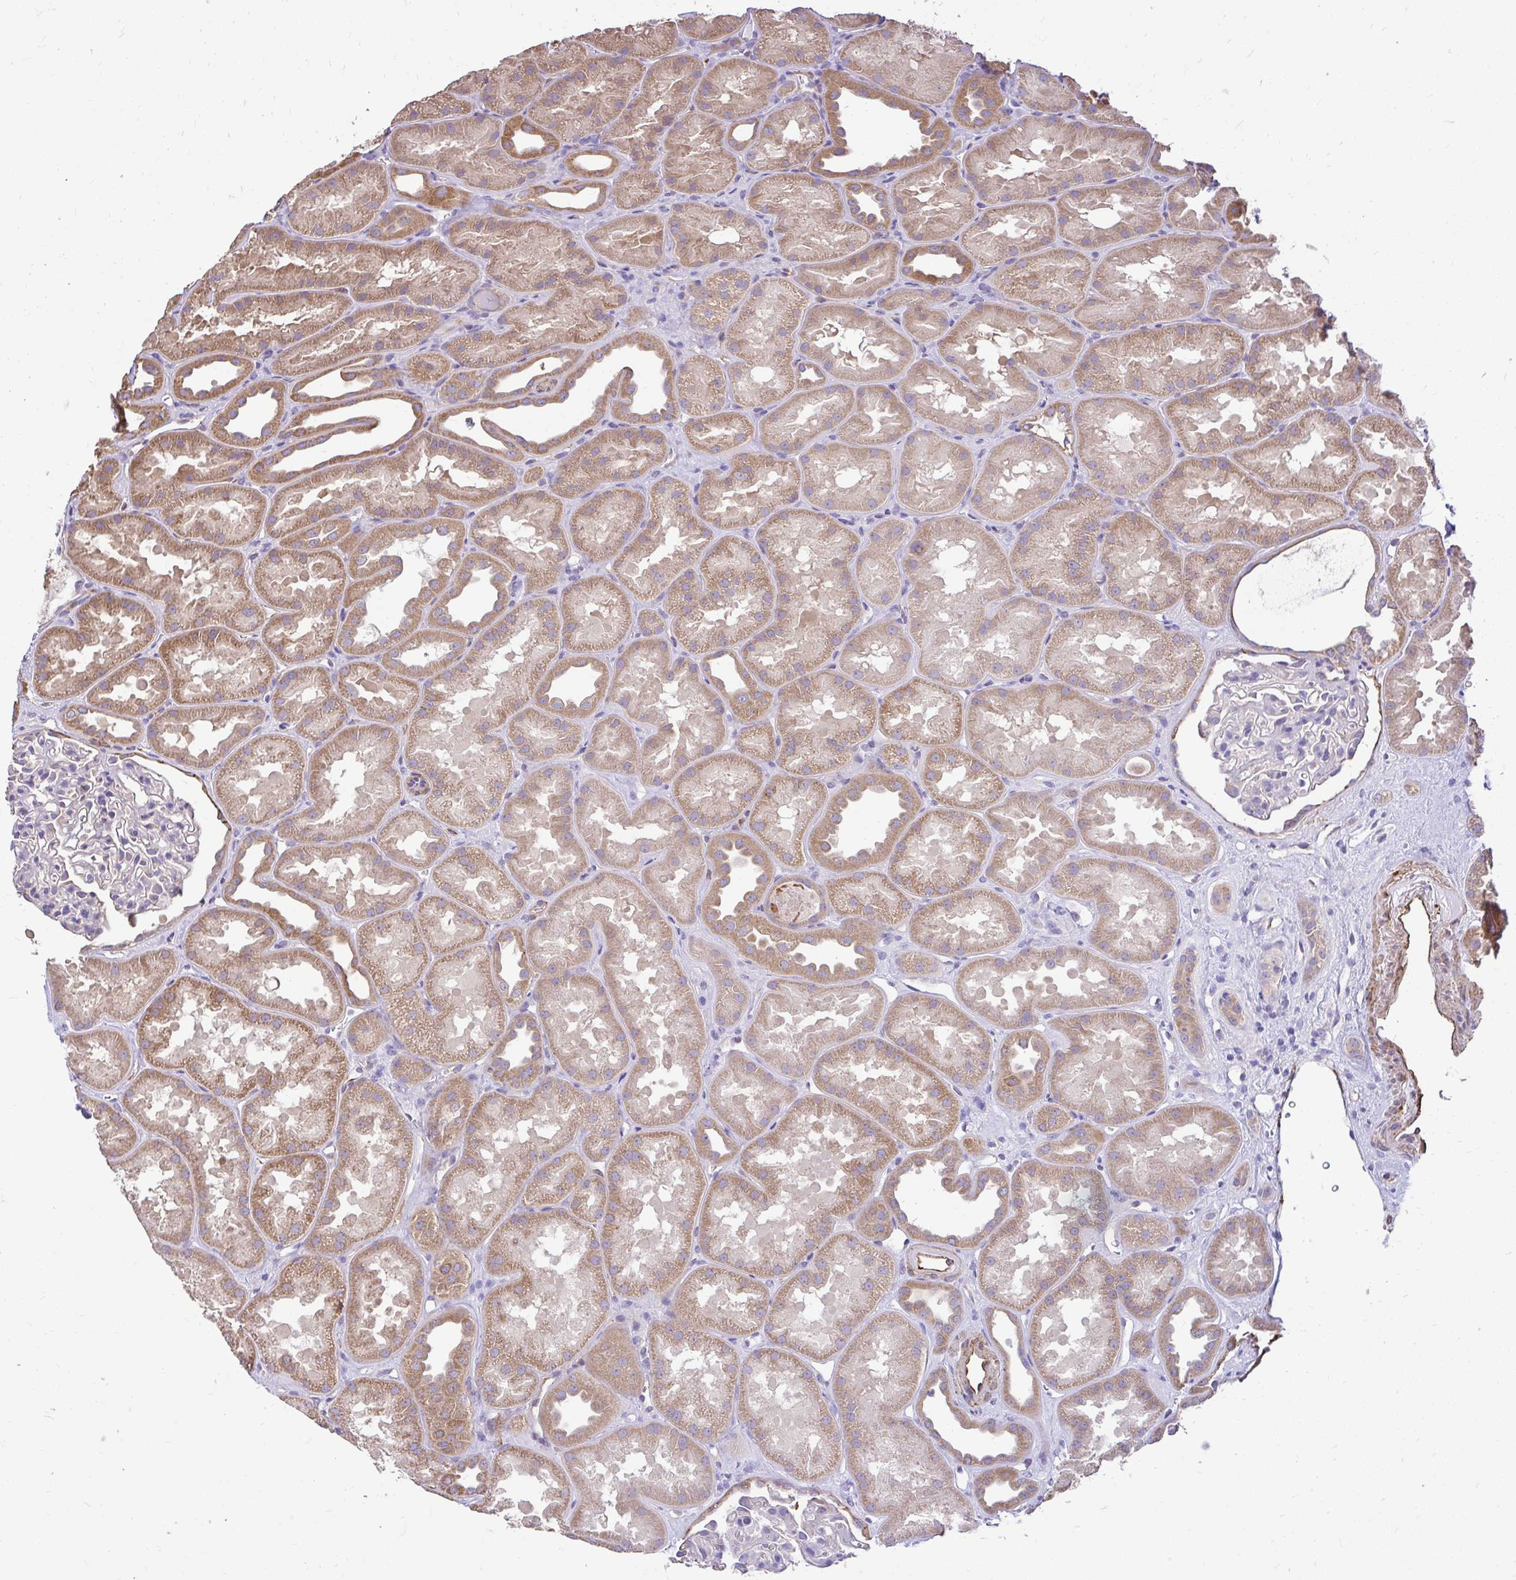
{"staining": {"intensity": "moderate", "quantity": "<25%", "location": "cytoplasmic/membranous"}, "tissue": "kidney", "cell_type": "Cells in glomeruli", "image_type": "normal", "snomed": [{"axis": "morphology", "description": "Normal tissue, NOS"}, {"axis": "topography", "description": "Kidney"}], "caption": "Kidney stained for a protein (brown) reveals moderate cytoplasmic/membranous positive staining in about <25% of cells in glomeruli.", "gene": "PTPRK", "patient": {"sex": "male", "age": 61}}